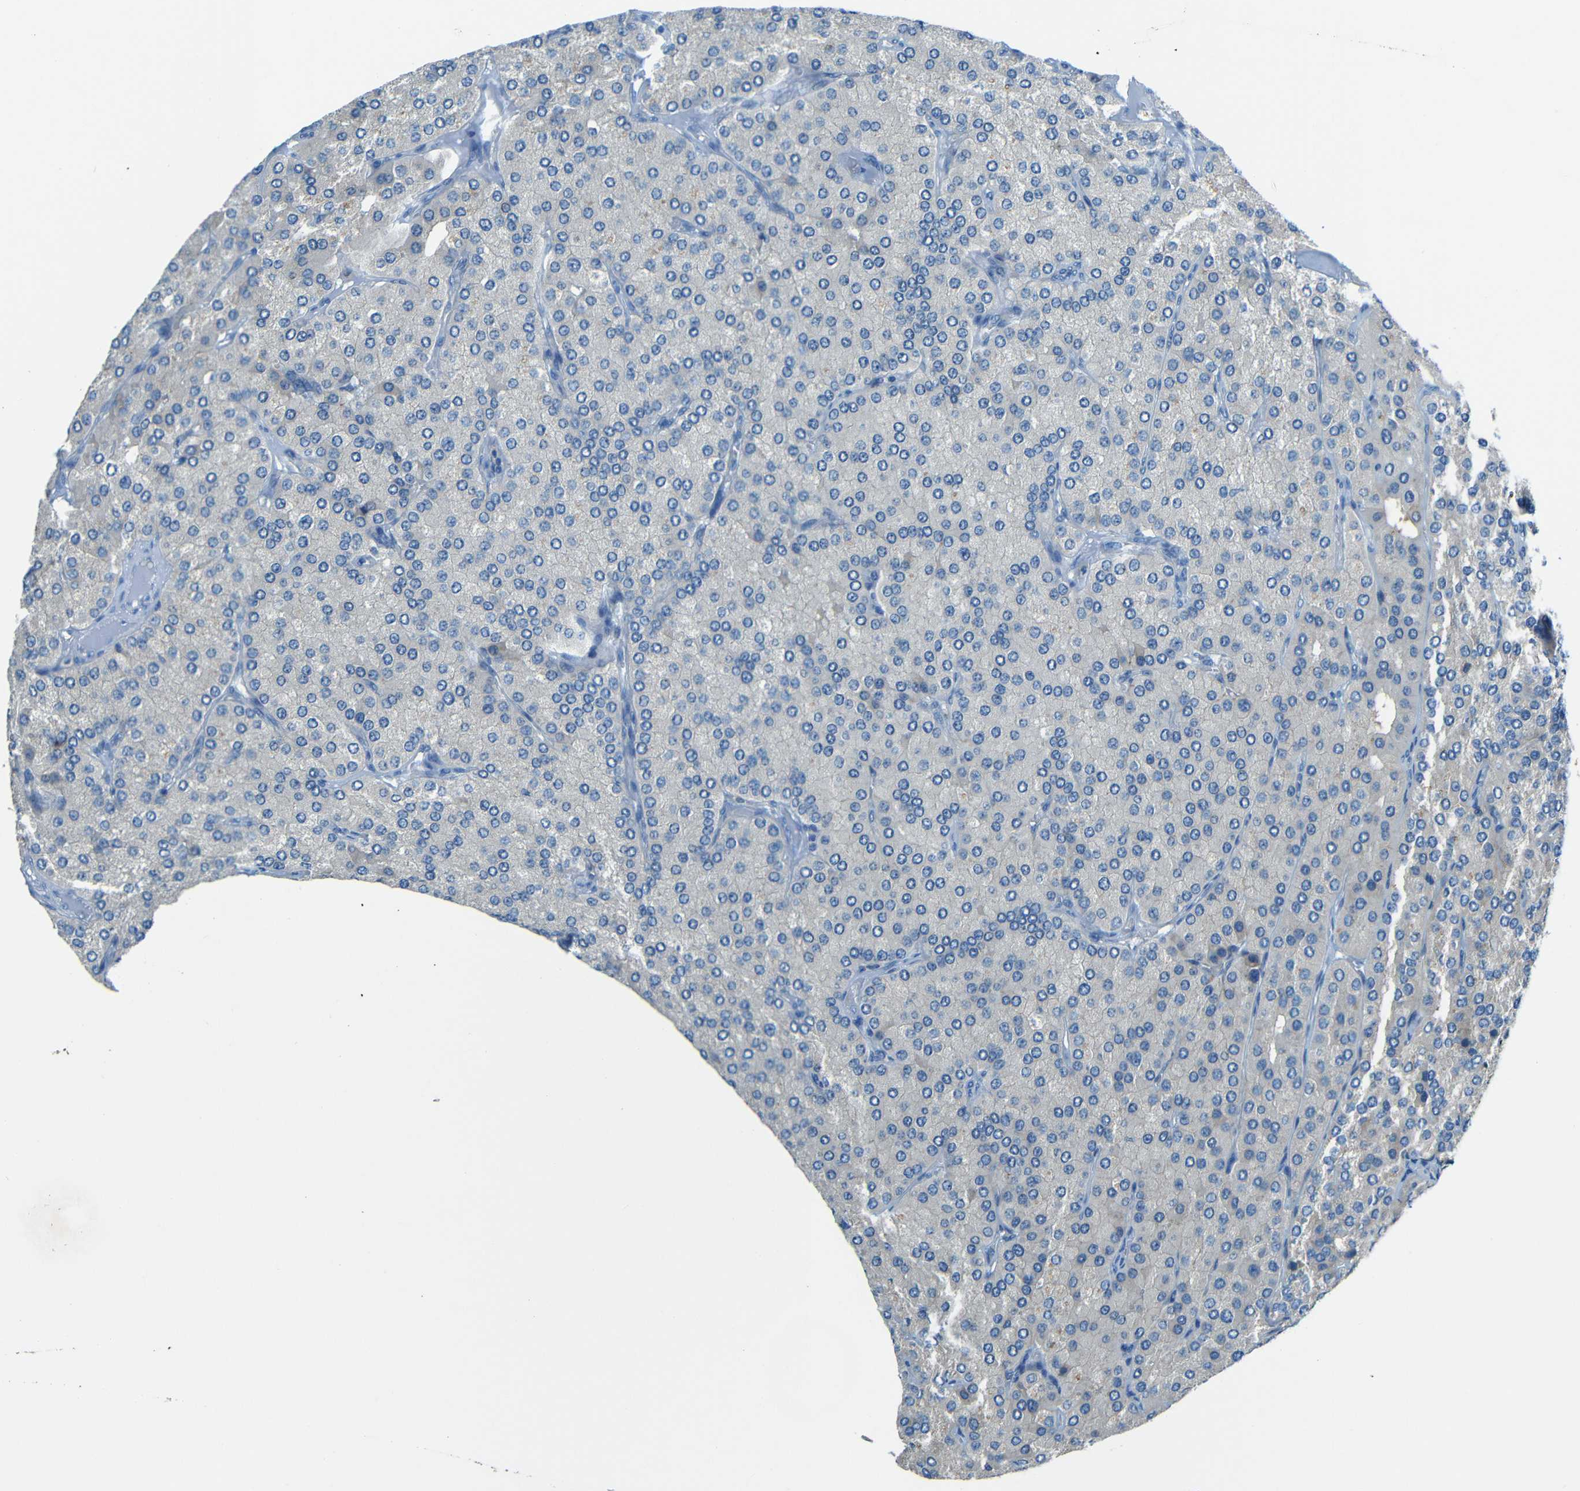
{"staining": {"intensity": "weak", "quantity": "<25%", "location": "cytoplasmic/membranous"}, "tissue": "parathyroid gland", "cell_type": "Glandular cells", "image_type": "normal", "snomed": [{"axis": "morphology", "description": "Normal tissue, NOS"}, {"axis": "morphology", "description": "Adenoma, NOS"}, {"axis": "topography", "description": "Parathyroid gland"}], "caption": "IHC of normal parathyroid gland shows no expression in glandular cells.", "gene": "CYP26B1", "patient": {"sex": "female", "age": 86}}